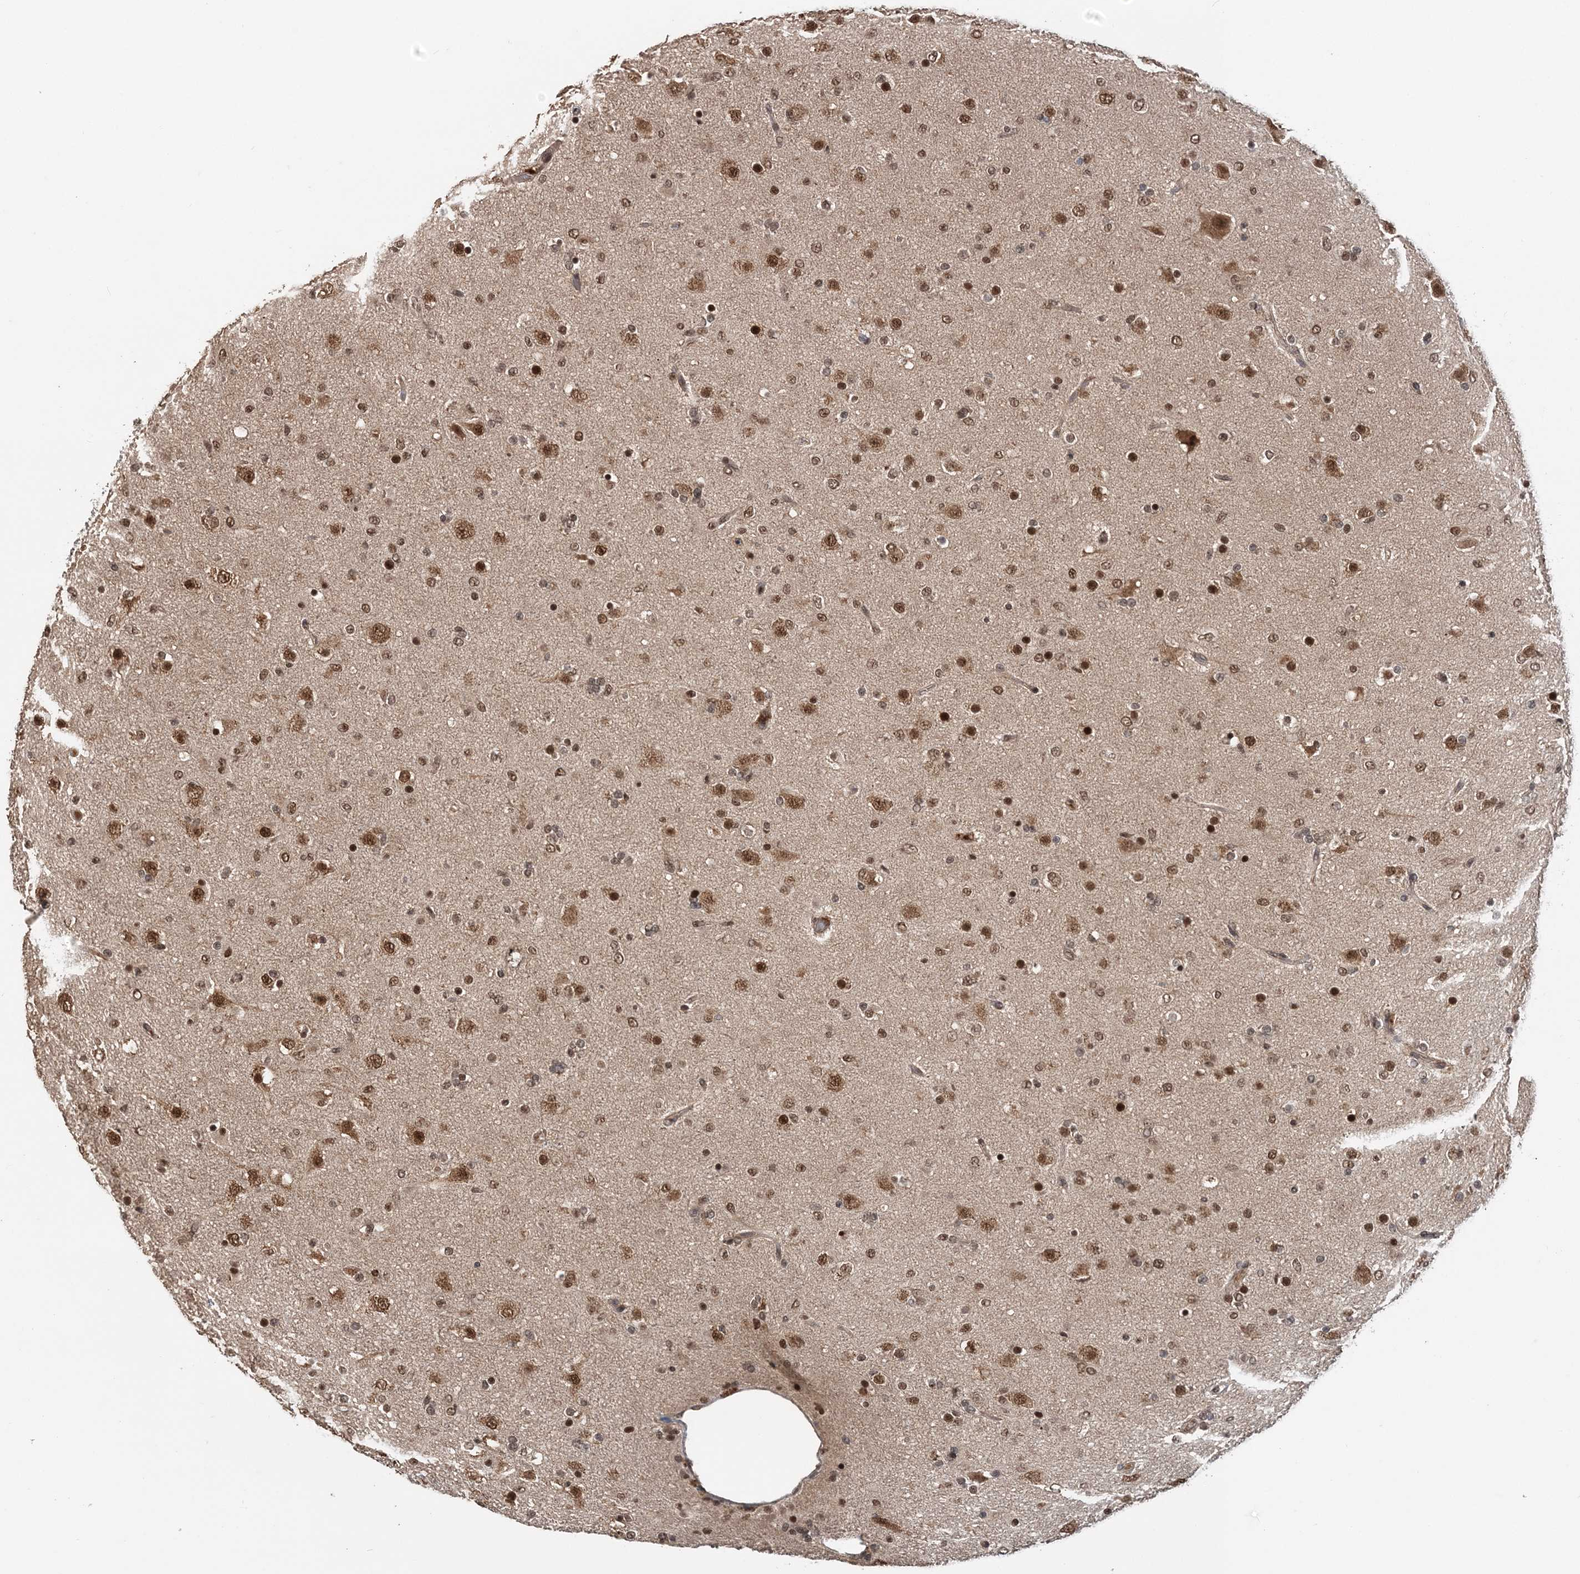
{"staining": {"intensity": "moderate", "quantity": ">75%", "location": "nuclear"}, "tissue": "glioma", "cell_type": "Tumor cells", "image_type": "cancer", "snomed": [{"axis": "morphology", "description": "Glioma, malignant, Low grade"}, {"axis": "topography", "description": "Brain"}], "caption": "About >75% of tumor cells in glioma show moderate nuclear protein expression as visualized by brown immunohistochemical staining.", "gene": "TSHZ2", "patient": {"sex": "male", "age": 65}}